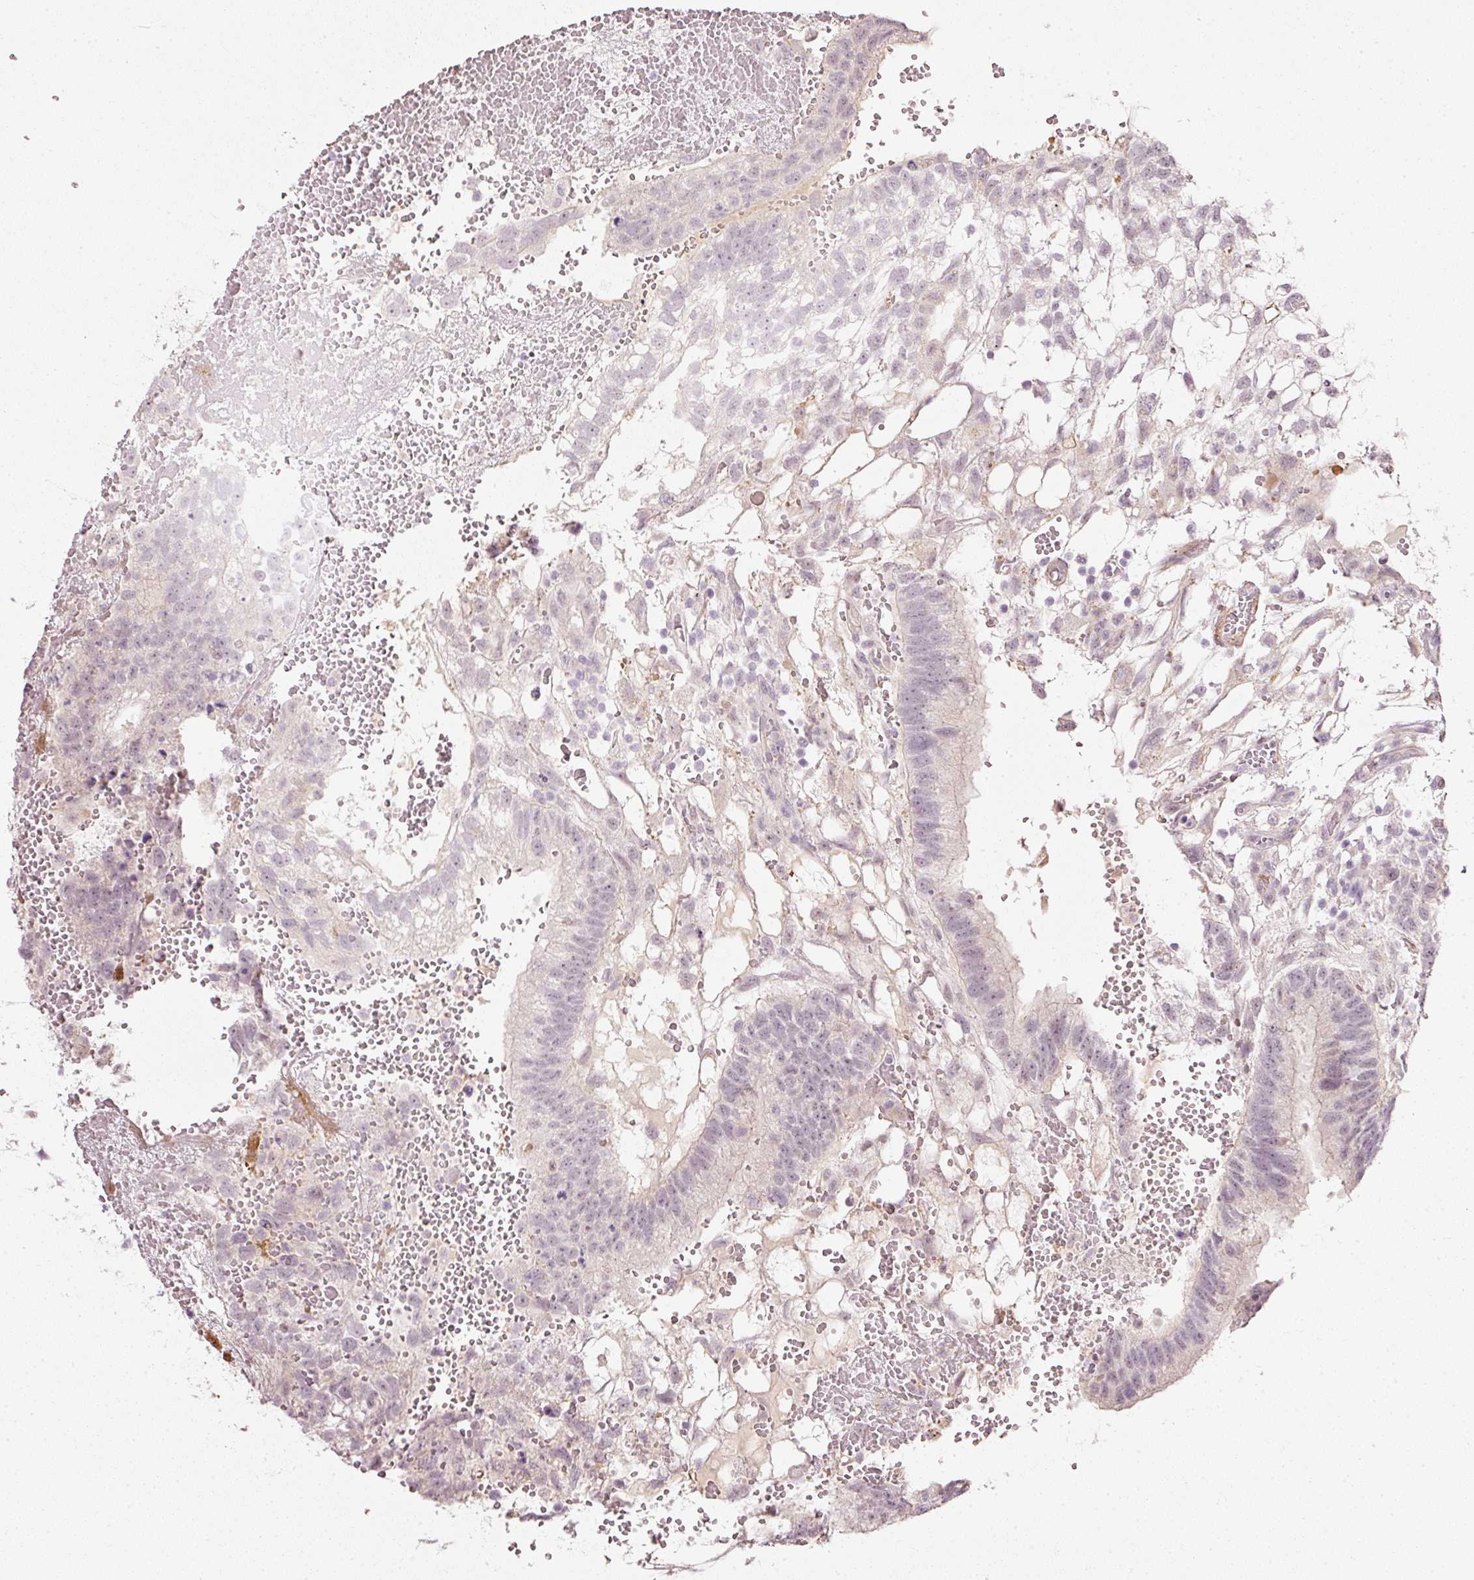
{"staining": {"intensity": "negative", "quantity": "none", "location": "none"}, "tissue": "testis cancer", "cell_type": "Tumor cells", "image_type": "cancer", "snomed": [{"axis": "morphology", "description": "Normal tissue, NOS"}, {"axis": "morphology", "description": "Carcinoma, Embryonal, NOS"}, {"axis": "topography", "description": "Testis"}], "caption": "The histopathology image exhibits no significant positivity in tumor cells of testis embryonal carcinoma.", "gene": "TOGARAM1", "patient": {"sex": "male", "age": 32}}